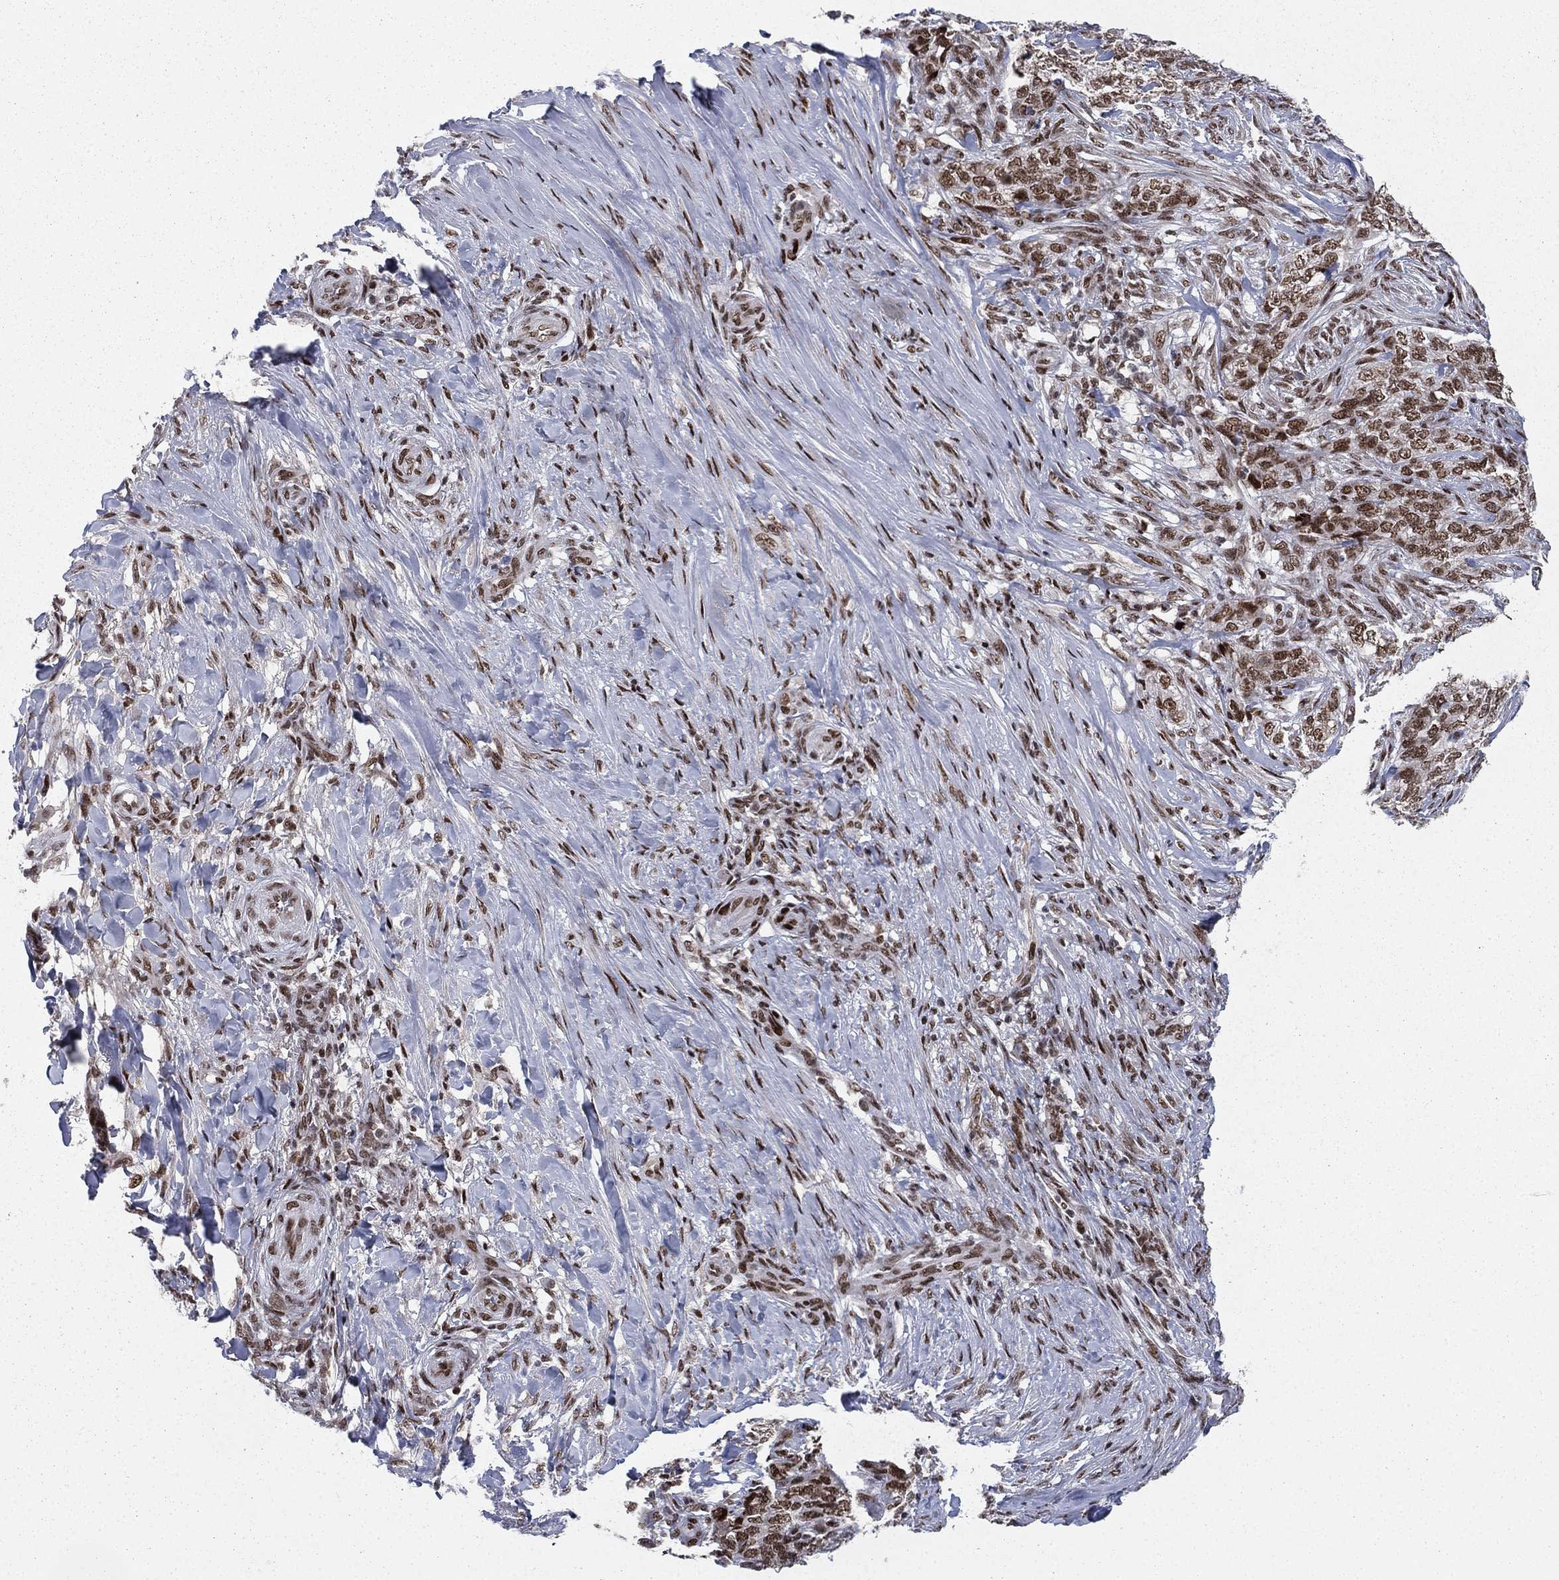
{"staining": {"intensity": "moderate", "quantity": ">75%", "location": "nuclear"}, "tissue": "skin cancer", "cell_type": "Tumor cells", "image_type": "cancer", "snomed": [{"axis": "morphology", "description": "Basal cell carcinoma"}, {"axis": "topography", "description": "Skin"}], "caption": "Skin cancer stained for a protein (brown) reveals moderate nuclear positive expression in approximately >75% of tumor cells.", "gene": "RTF1", "patient": {"sex": "female", "age": 69}}